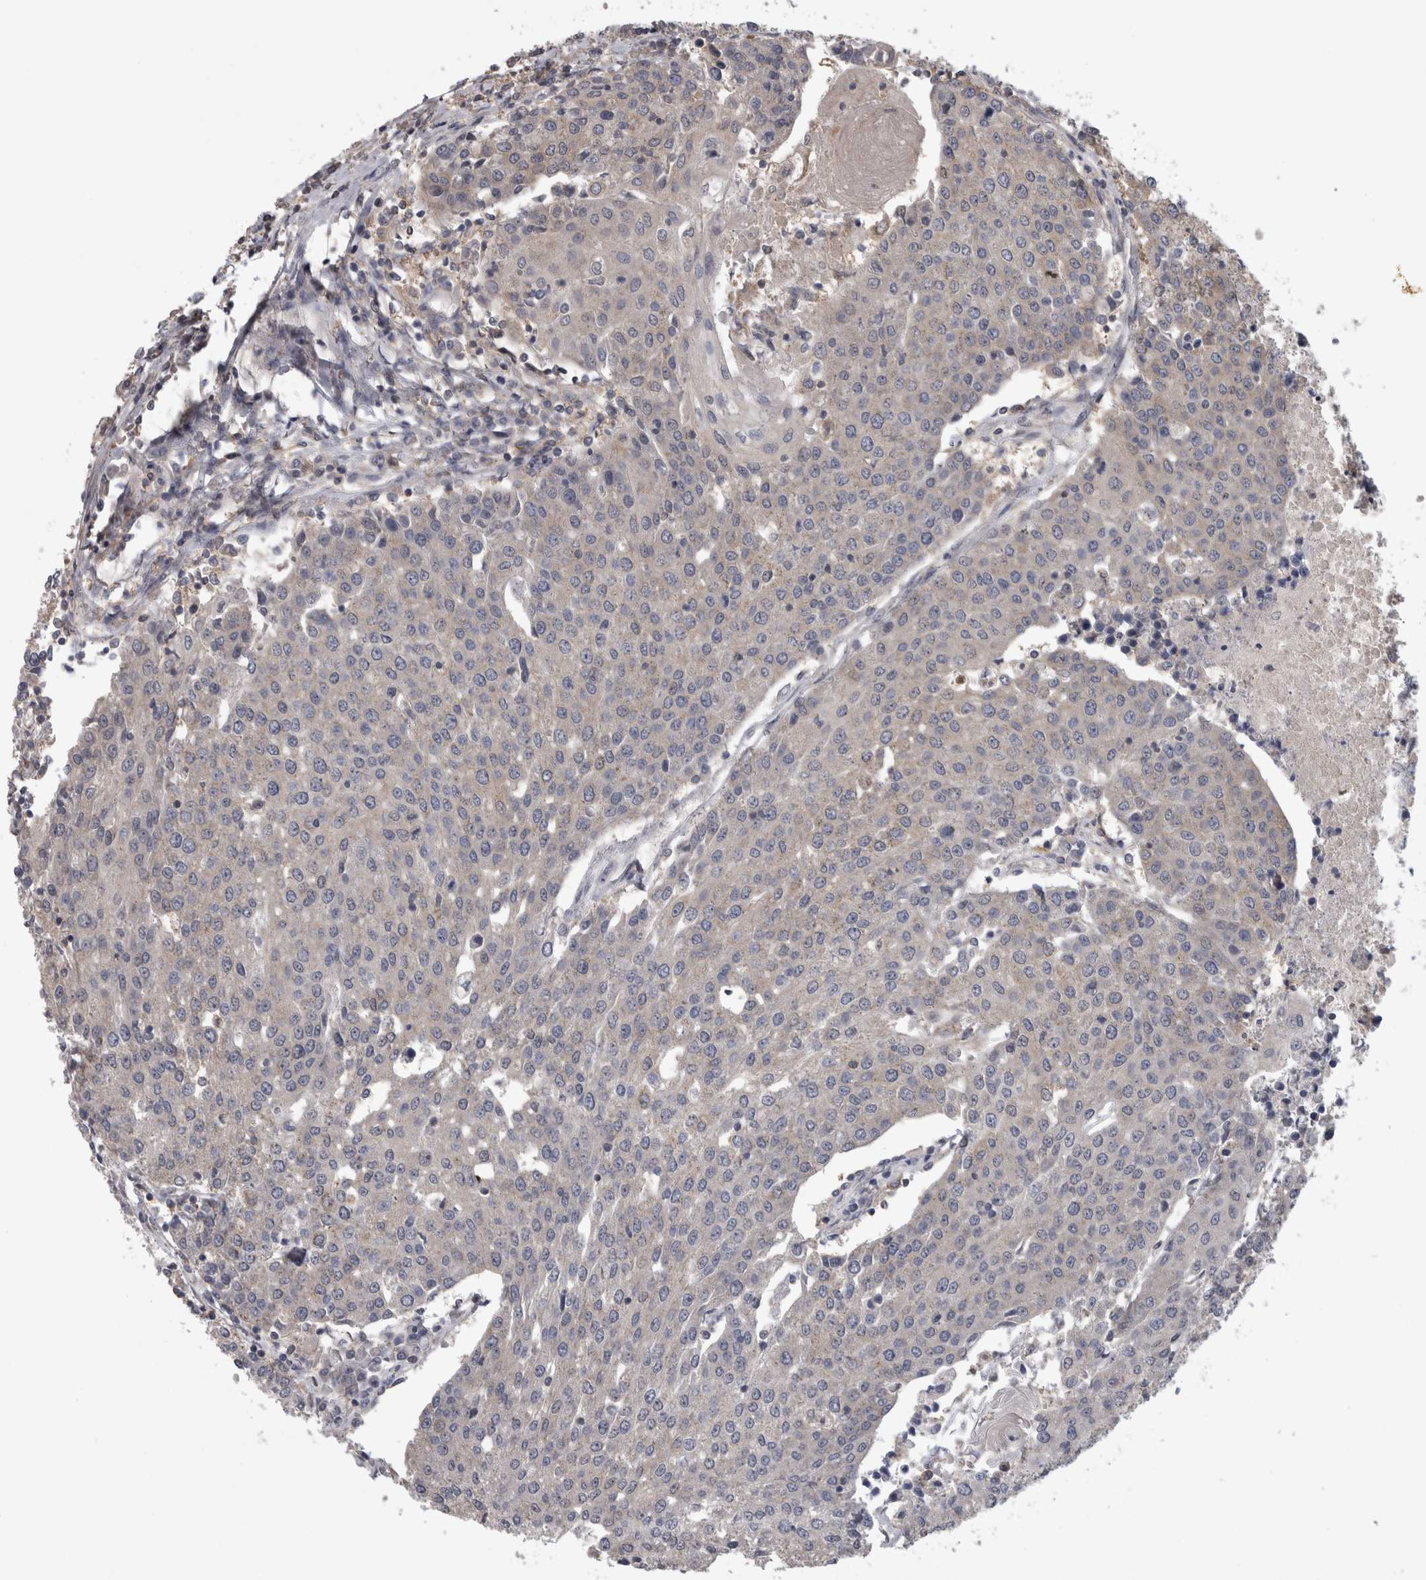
{"staining": {"intensity": "weak", "quantity": "<25%", "location": "cytoplasmic/membranous"}, "tissue": "urothelial cancer", "cell_type": "Tumor cells", "image_type": "cancer", "snomed": [{"axis": "morphology", "description": "Urothelial carcinoma, High grade"}, {"axis": "topography", "description": "Urinary bladder"}], "caption": "A histopathology image of urothelial cancer stained for a protein exhibits no brown staining in tumor cells.", "gene": "APRT", "patient": {"sex": "female", "age": 85}}